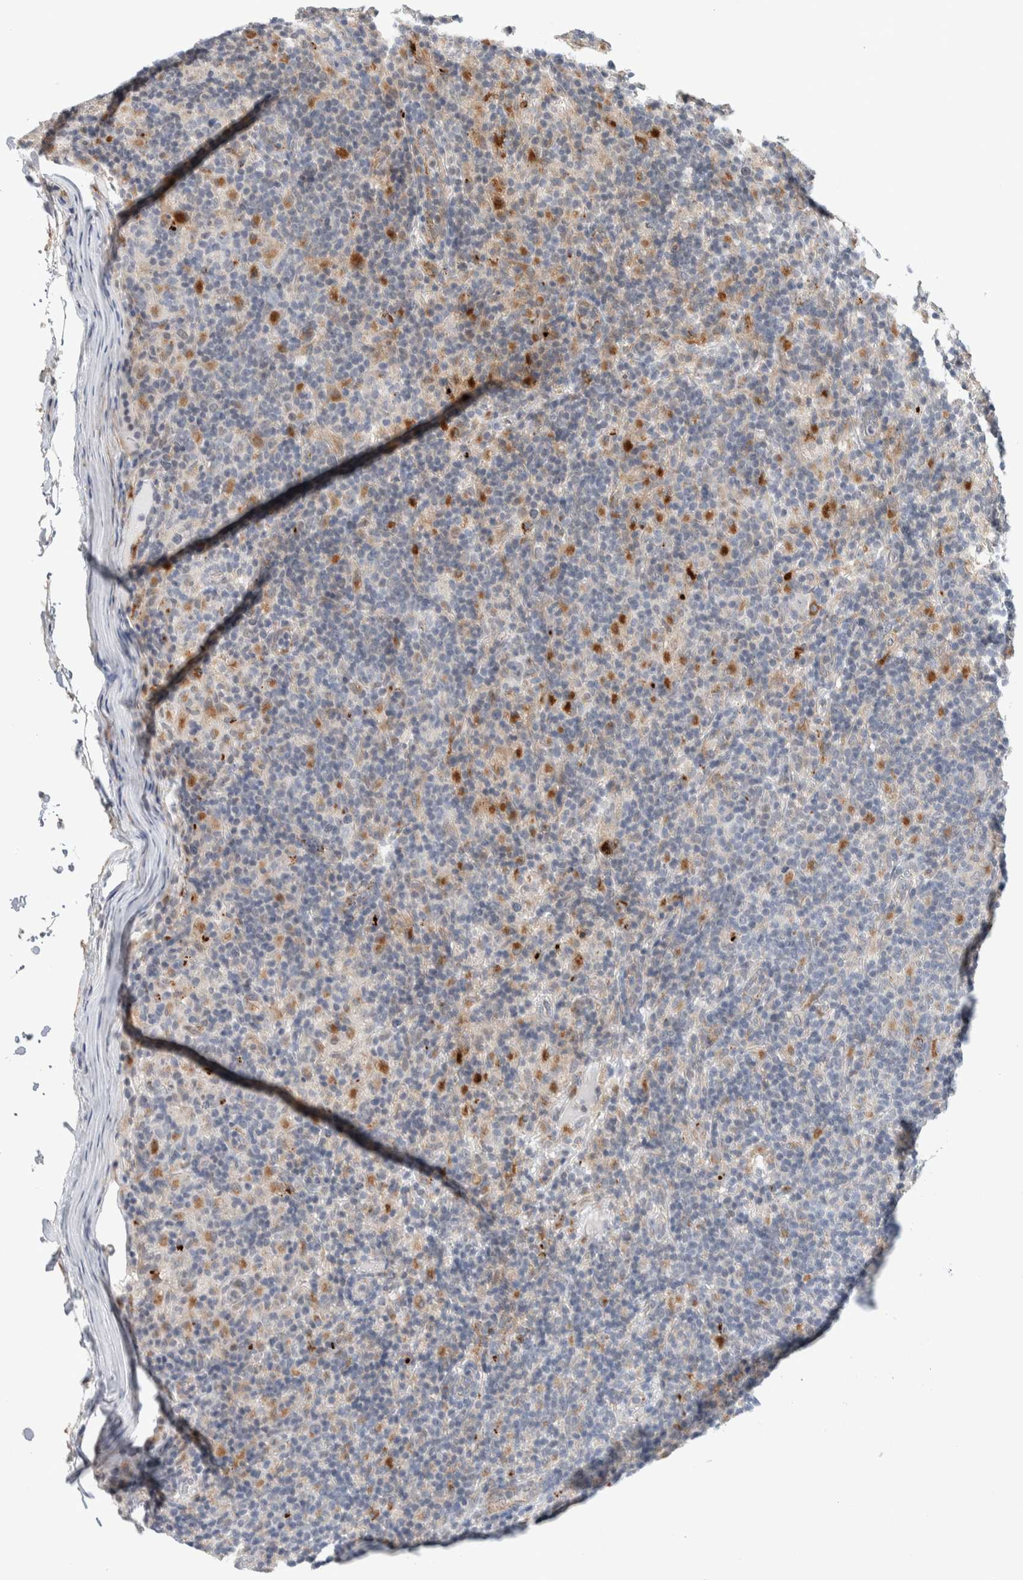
{"staining": {"intensity": "negative", "quantity": "none", "location": "none"}, "tissue": "lymphoma", "cell_type": "Tumor cells", "image_type": "cancer", "snomed": [{"axis": "morphology", "description": "Hodgkin's disease, NOS"}, {"axis": "topography", "description": "Lymph node"}], "caption": "Tumor cells show no significant protein expression in lymphoma.", "gene": "KCNK1", "patient": {"sex": "male", "age": 70}}